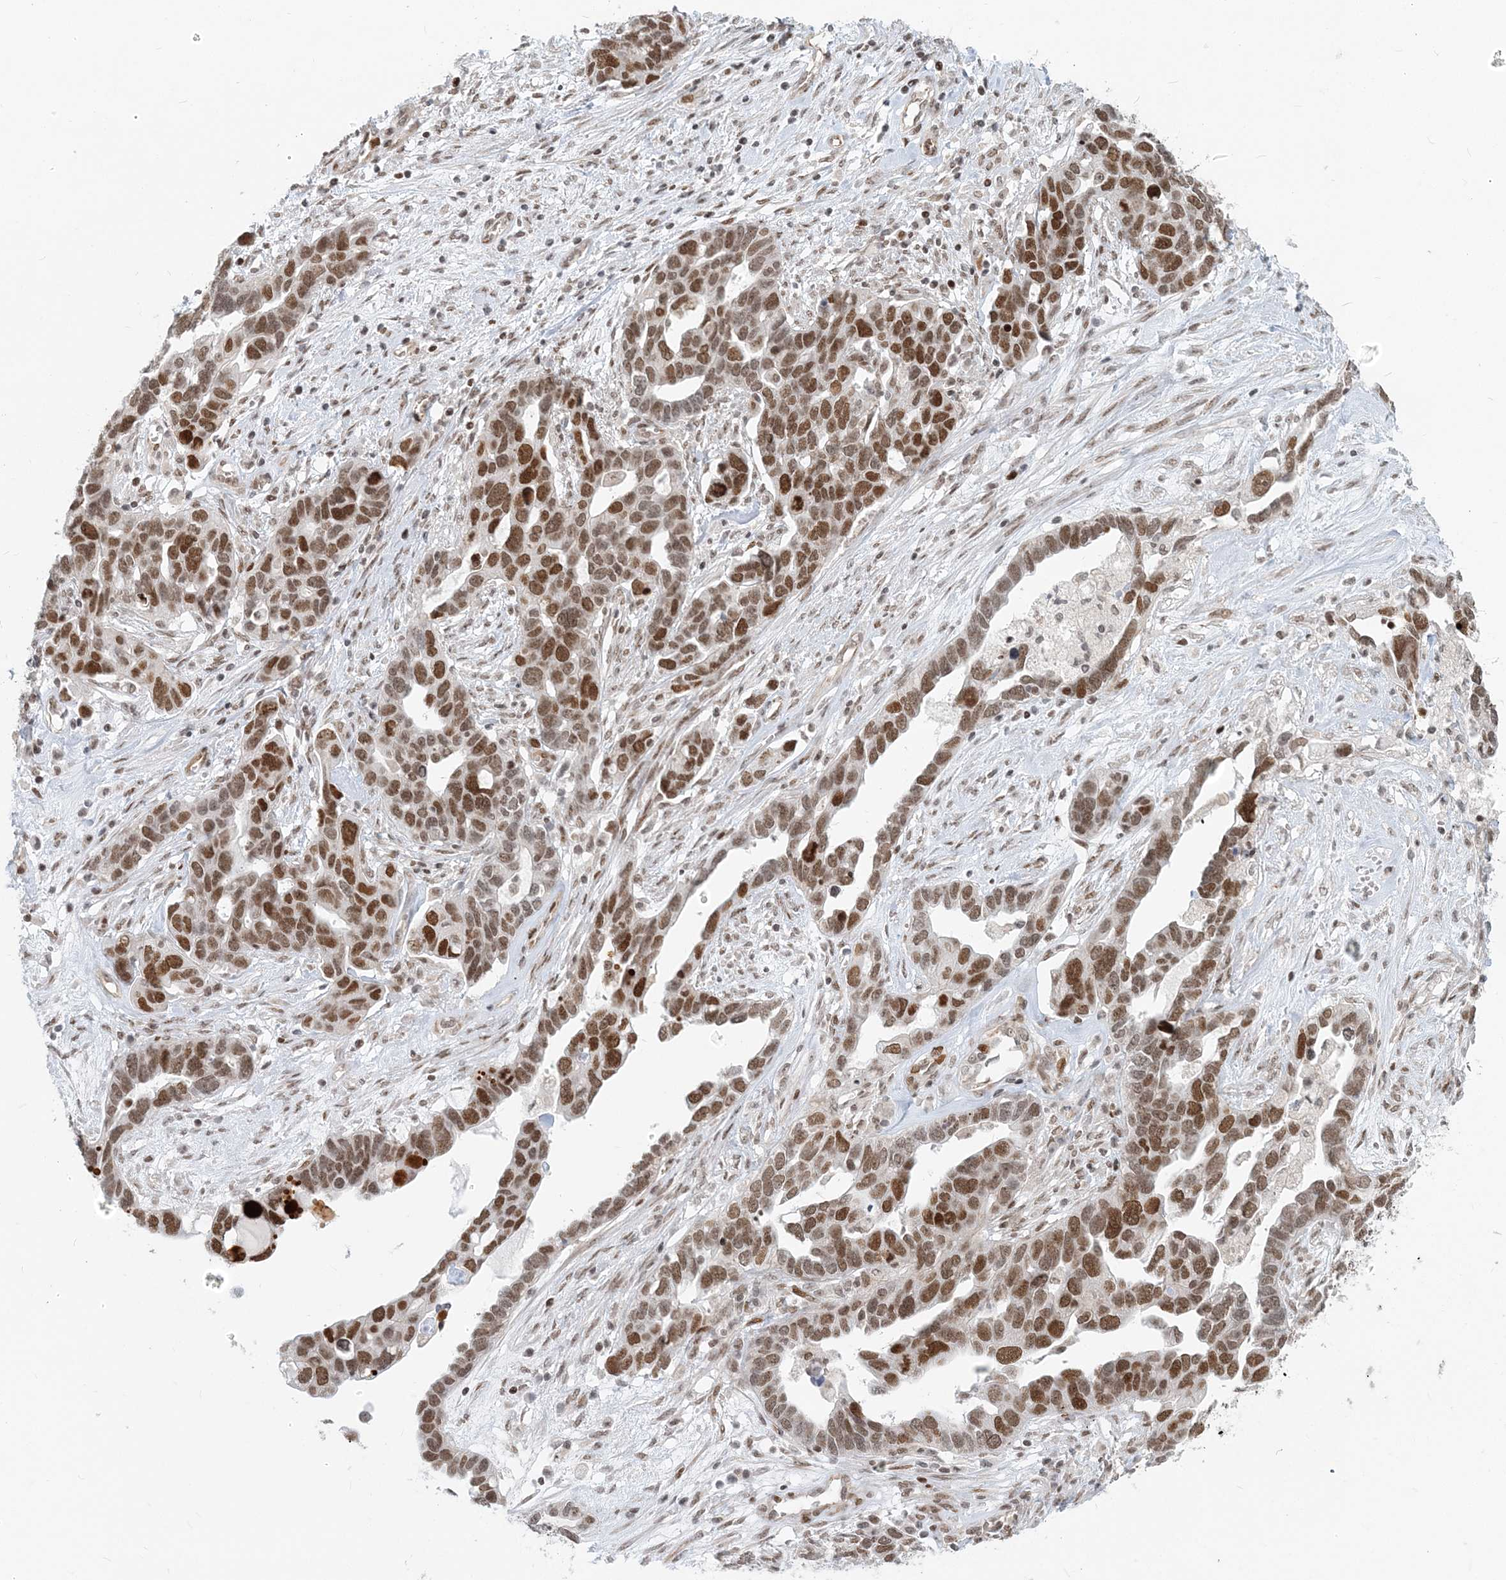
{"staining": {"intensity": "moderate", "quantity": ">75%", "location": "nuclear"}, "tissue": "ovarian cancer", "cell_type": "Tumor cells", "image_type": "cancer", "snomed": [{"axis": "morphology", "description": "Cystadenocarcinoma, serous, NOS"}, {"axis": "topography", "description": "Ovary"}], "caption": "Ovarian cancer (serous cystadenocarcinoma) stained for a protein displays moderate nuclear positivity in tumor cells.", "gene": "BAZ1B", "patient": {"sex": "female", "age": 54}}